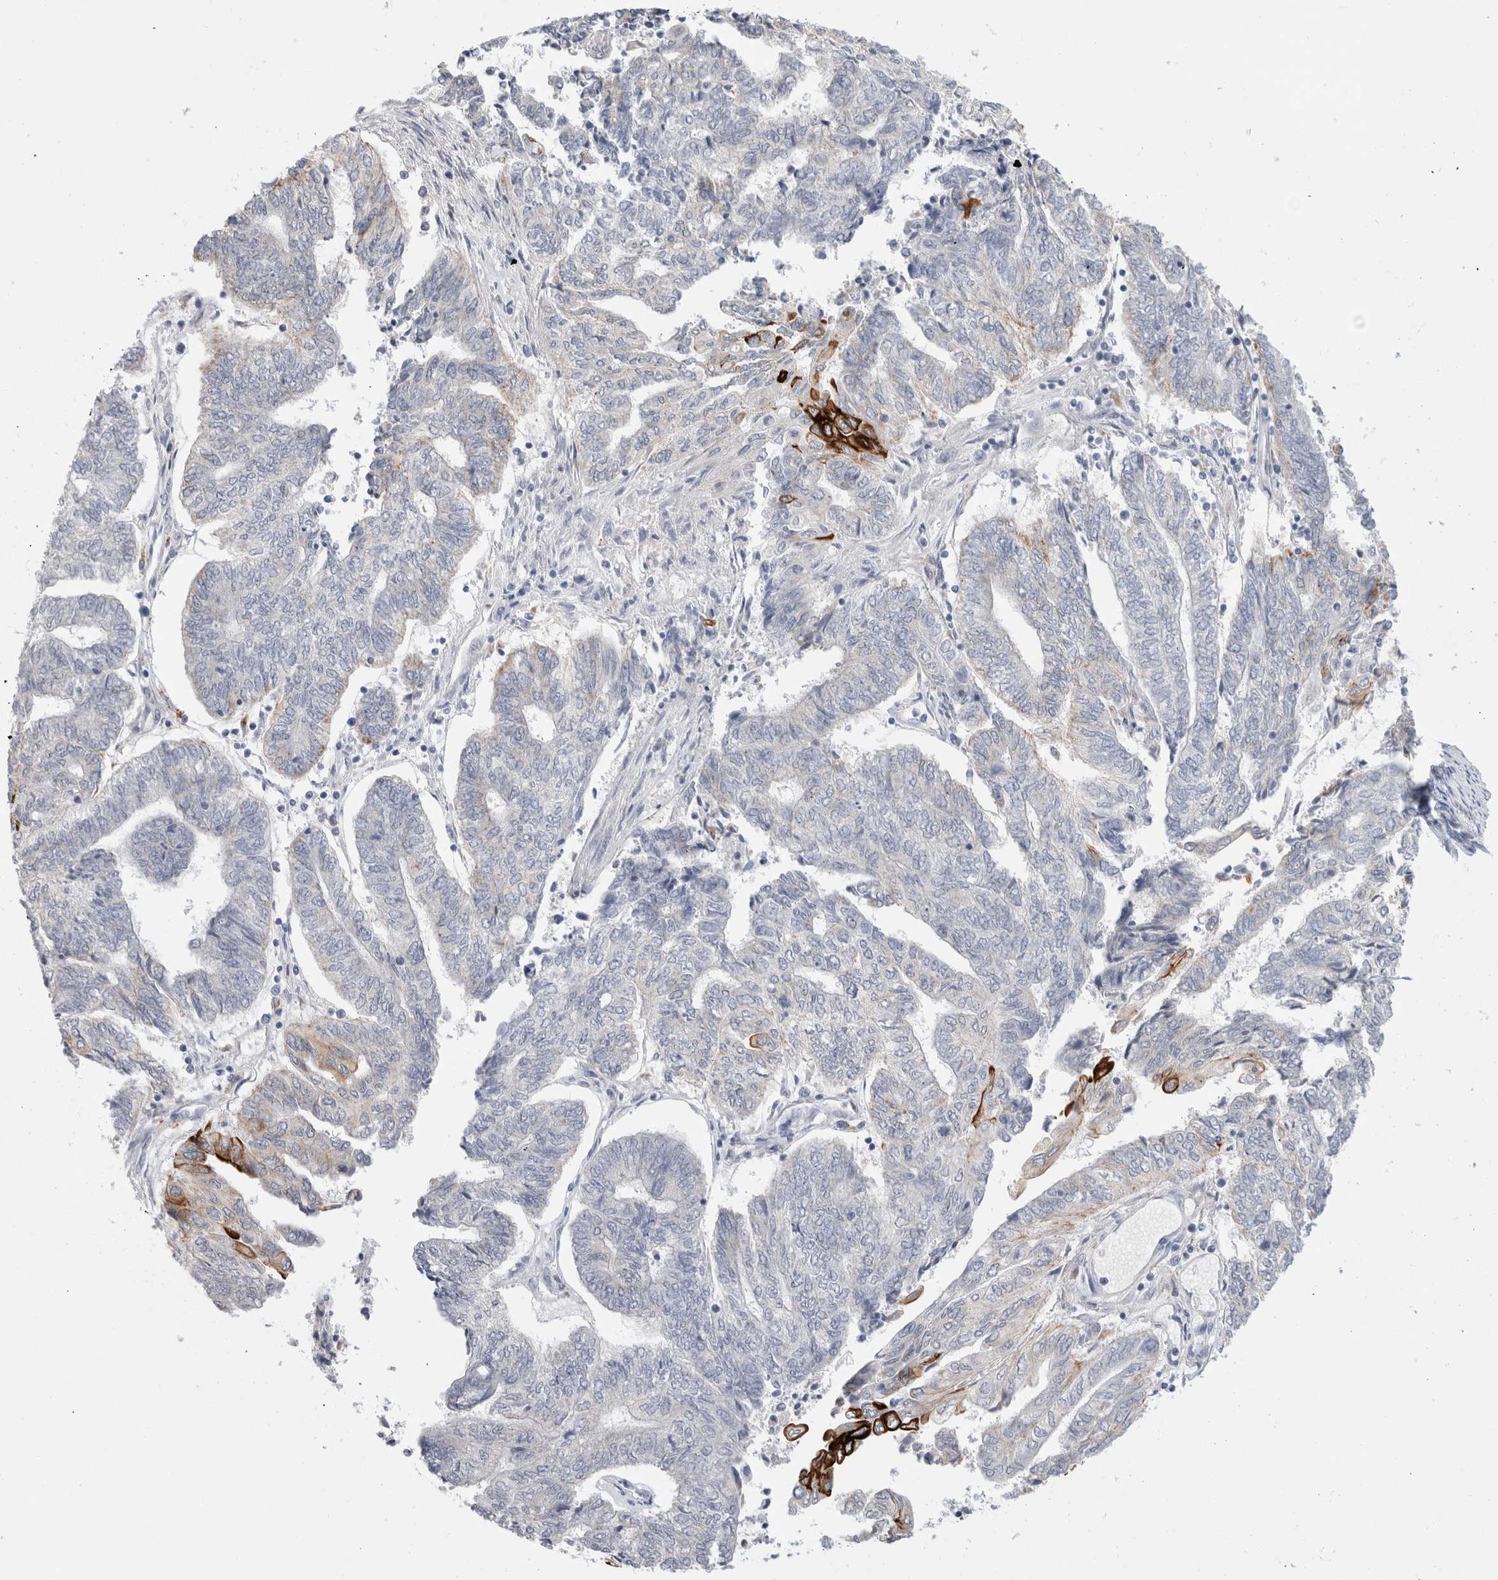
{"staining": {"intensity": "strong", "quantity": "<25%", "location": "cytoplasmic/membranous"}, "tissue": "endometrial cancer", "cell_type": "Tumor cells", "image_type": "cancer", "snomed": [{"axis": "morphology", "description": "Adenocarcinoma, NOS"}, {"axis": "topography", "description": "Uterus"}, {"axis": "topography", "description": "Endometrium"}], "caption": "Endometrial cancer (adenocarcinoma) stained with IHC demonstrates strong cytoplasmic/membranous expression in approximately <25% of tumor cells.", "gene": "GAA", "patient": {"sex": "female", "age": 70}}